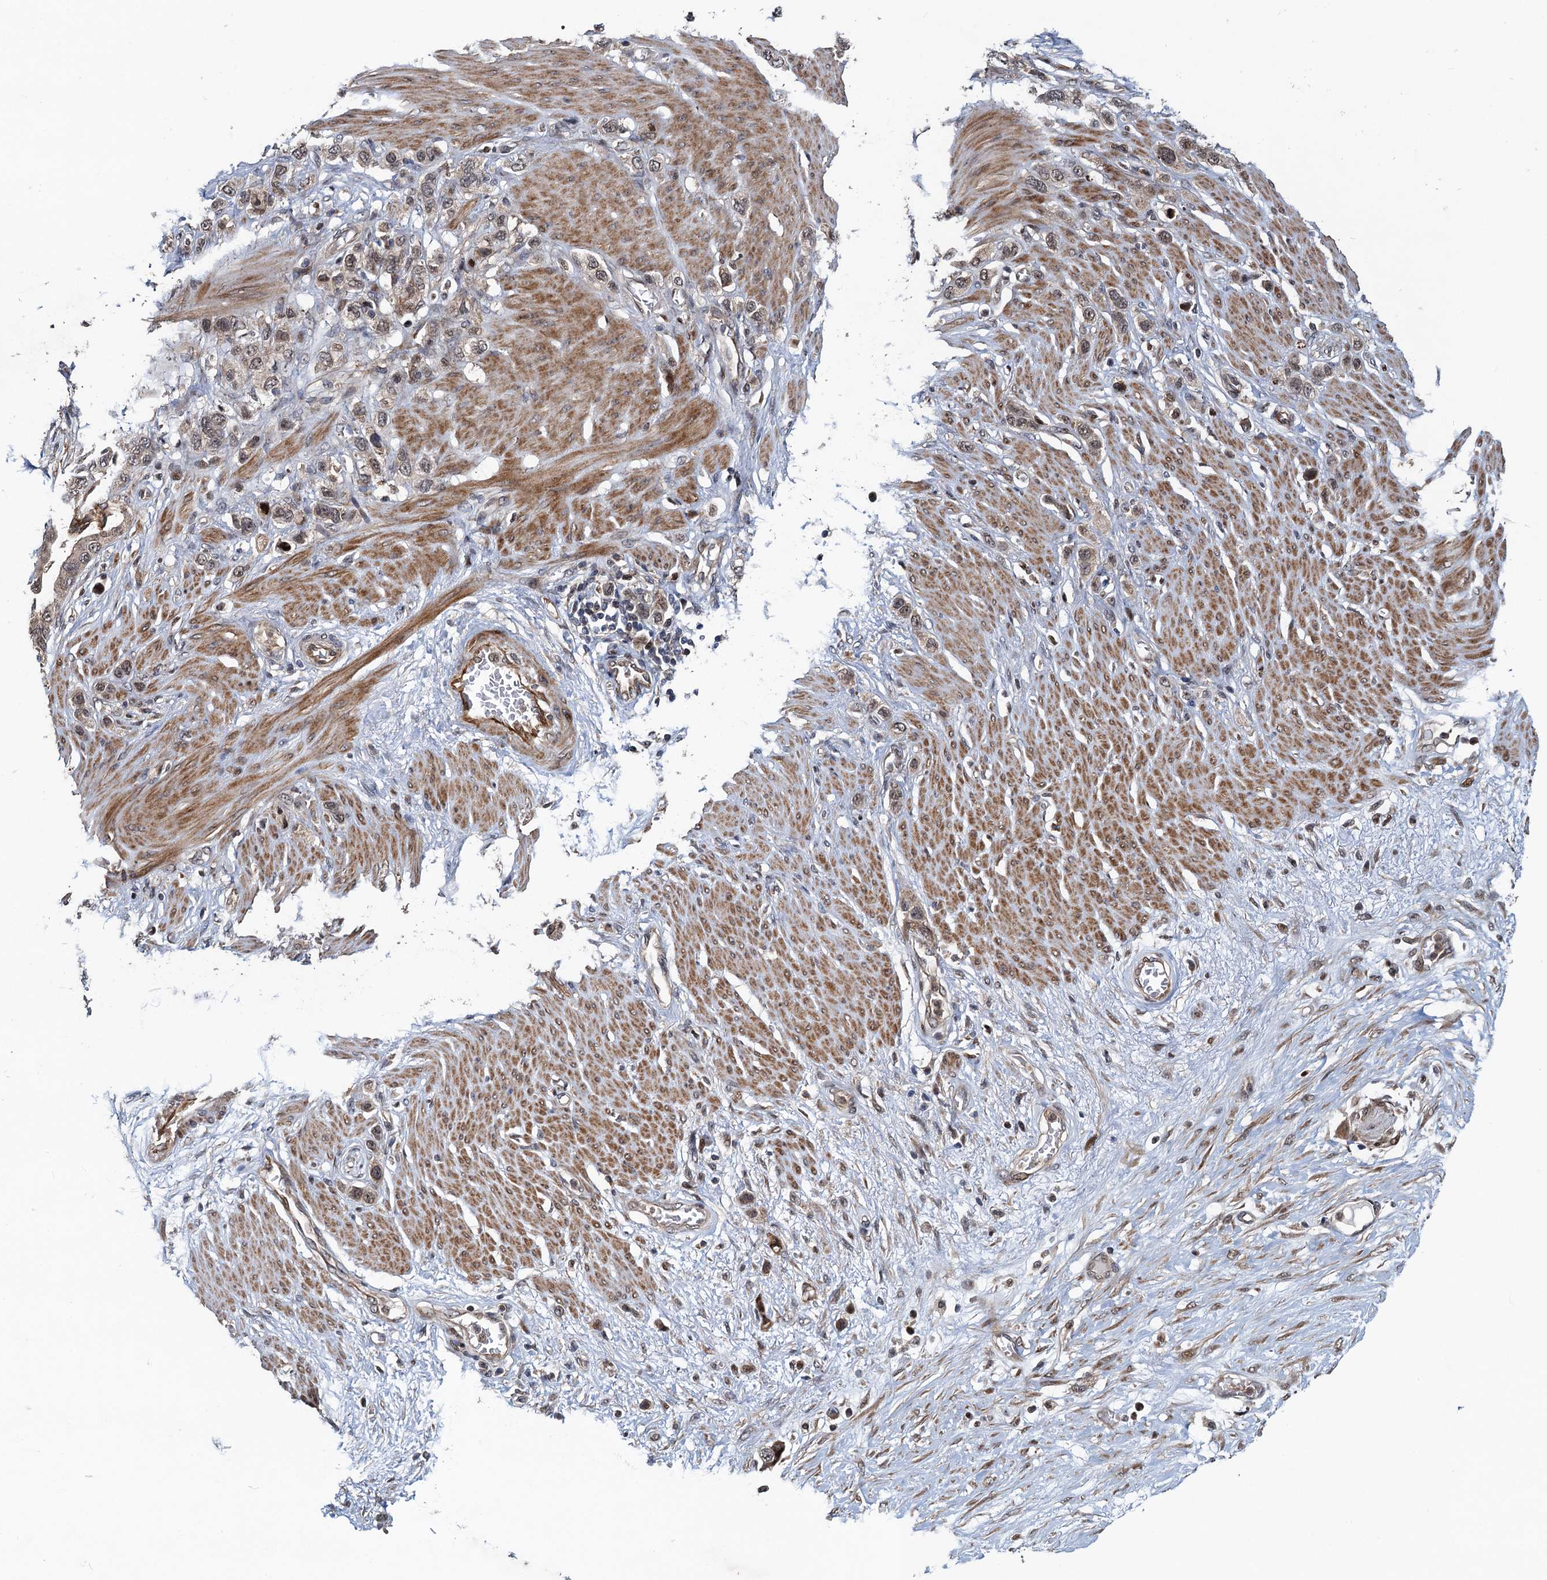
{"staining": {"intensity": "weak", "quantity": ">75%", "location": "nuclear"}, "tissue": "stomach cancer", "cell_type": "Tumor cells", "image_type": "cancer", "snomed": [{"axis": "morphology", "description": "Adenocarcinoma, NOS"}, {"axis": "morphology", "description": "Adenocarcinoma, High grade"}, {"axis": "topography", "description": "Stomach, upper"}, {"axis": "topography", "description": "Stomach, lower"}], "caption": "An immunohistochemistry photomicrograph of neoplastic tissue is shown. Protein staining in brown highlights weak nuclear positivity in adenocarcinoma (stomach) within tumor cells.", "gene": "ATOSA", "patient": {"sex": "female", "age": 65}}